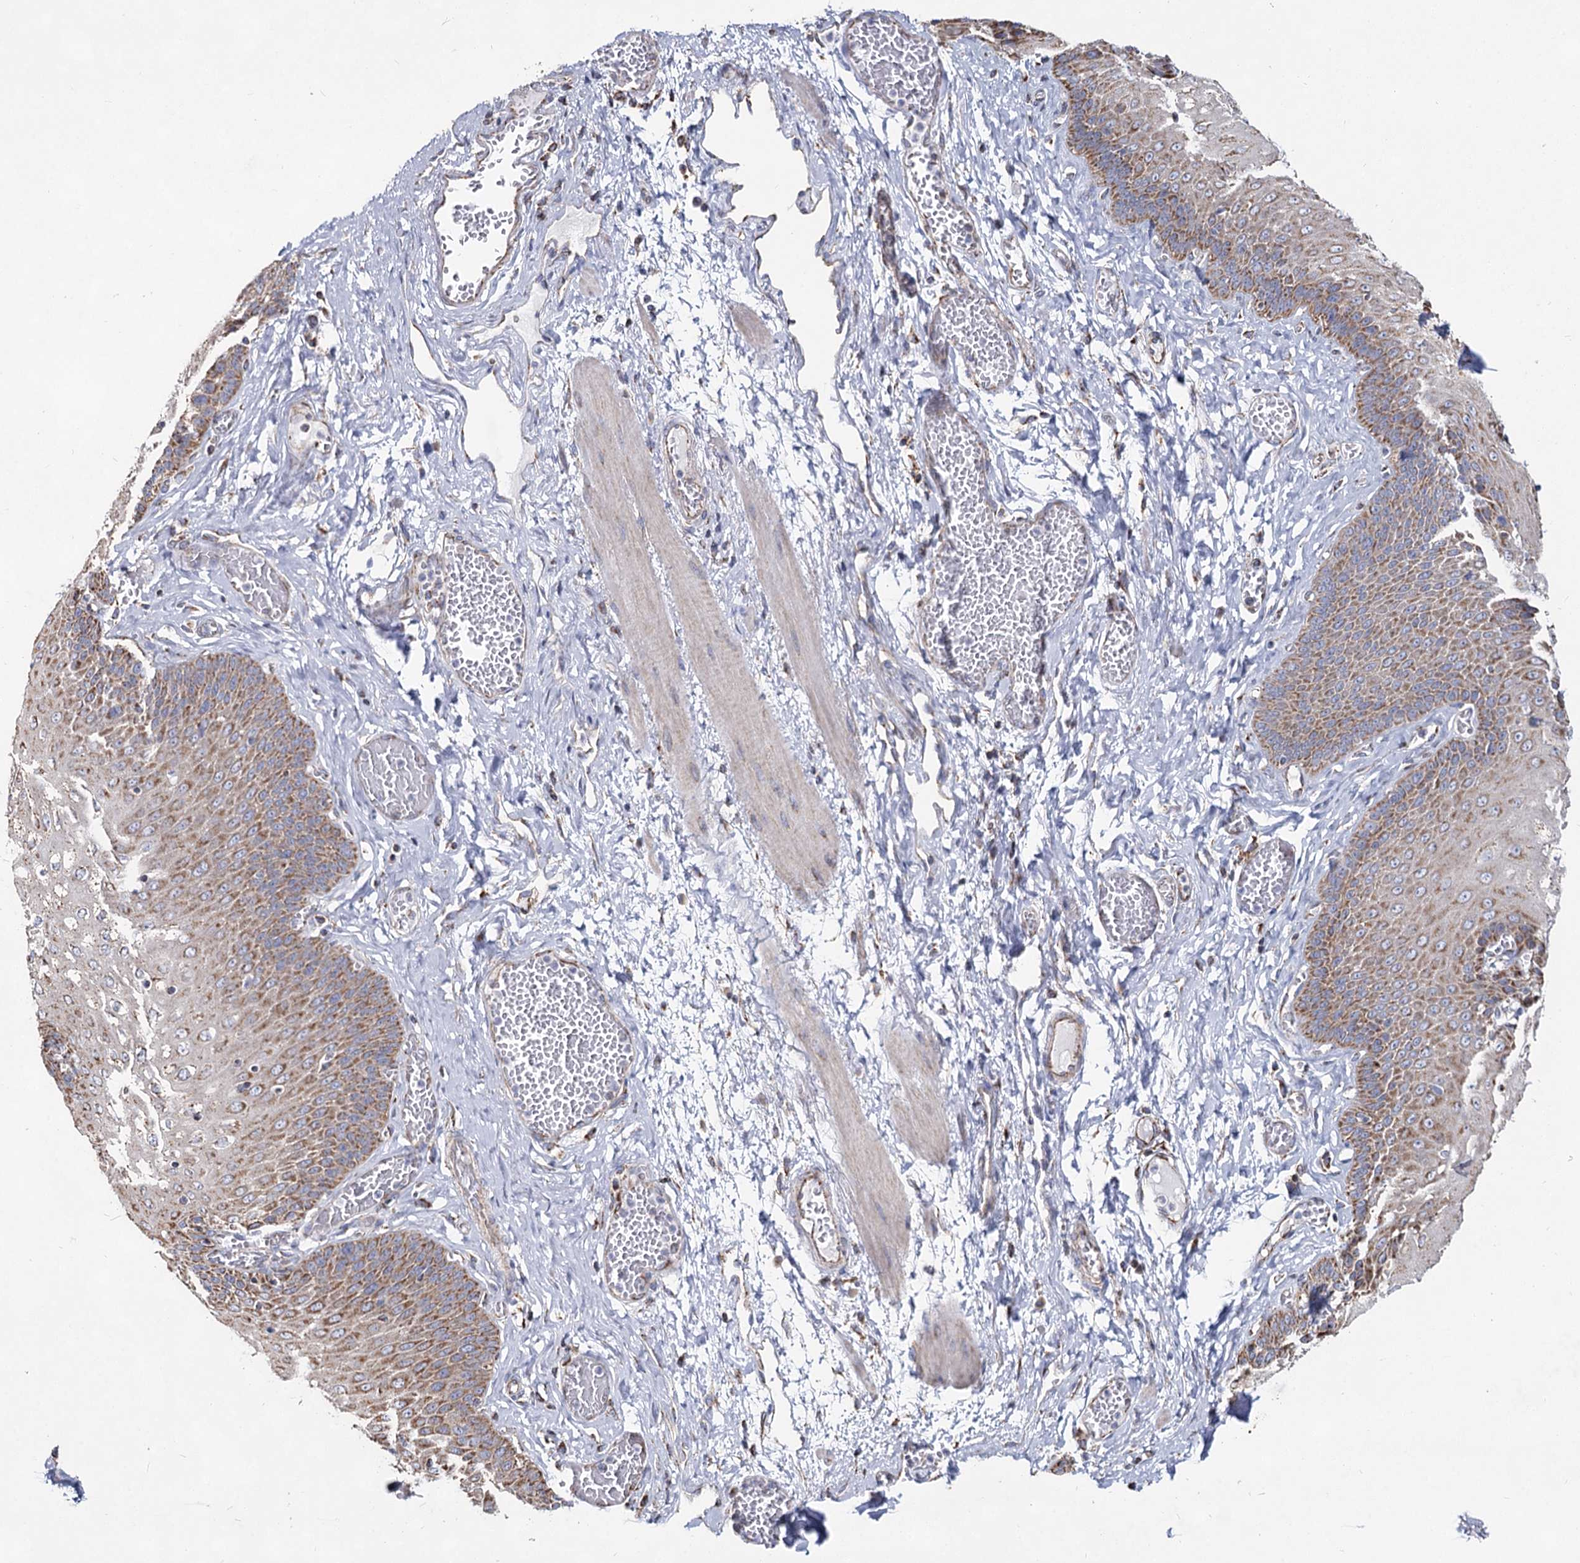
{"staining": {"intensity": "moderate", "quantity": "25%-75%", "location": "cytoplasmic/membranous"}, "tissue": "esophagus", "cell_type": "Squamous epithelial cells", "image_type": "normal", "snomed": [{"axis": "morphology", "description": "Normal tissue, NOS"}, {"axis": "topography", "description": "Esophagus"}], "caption": "This photomicrograph displays normal esophagus stained with IHC to label a protein in brown. The cytoplasmic/membranous of squamous epithelial cells show moderate positivity for the protein. Nuclei are counter-stained blue.", "gene": "CCDC73", "patient": {"sex": "male", "age": 60}}